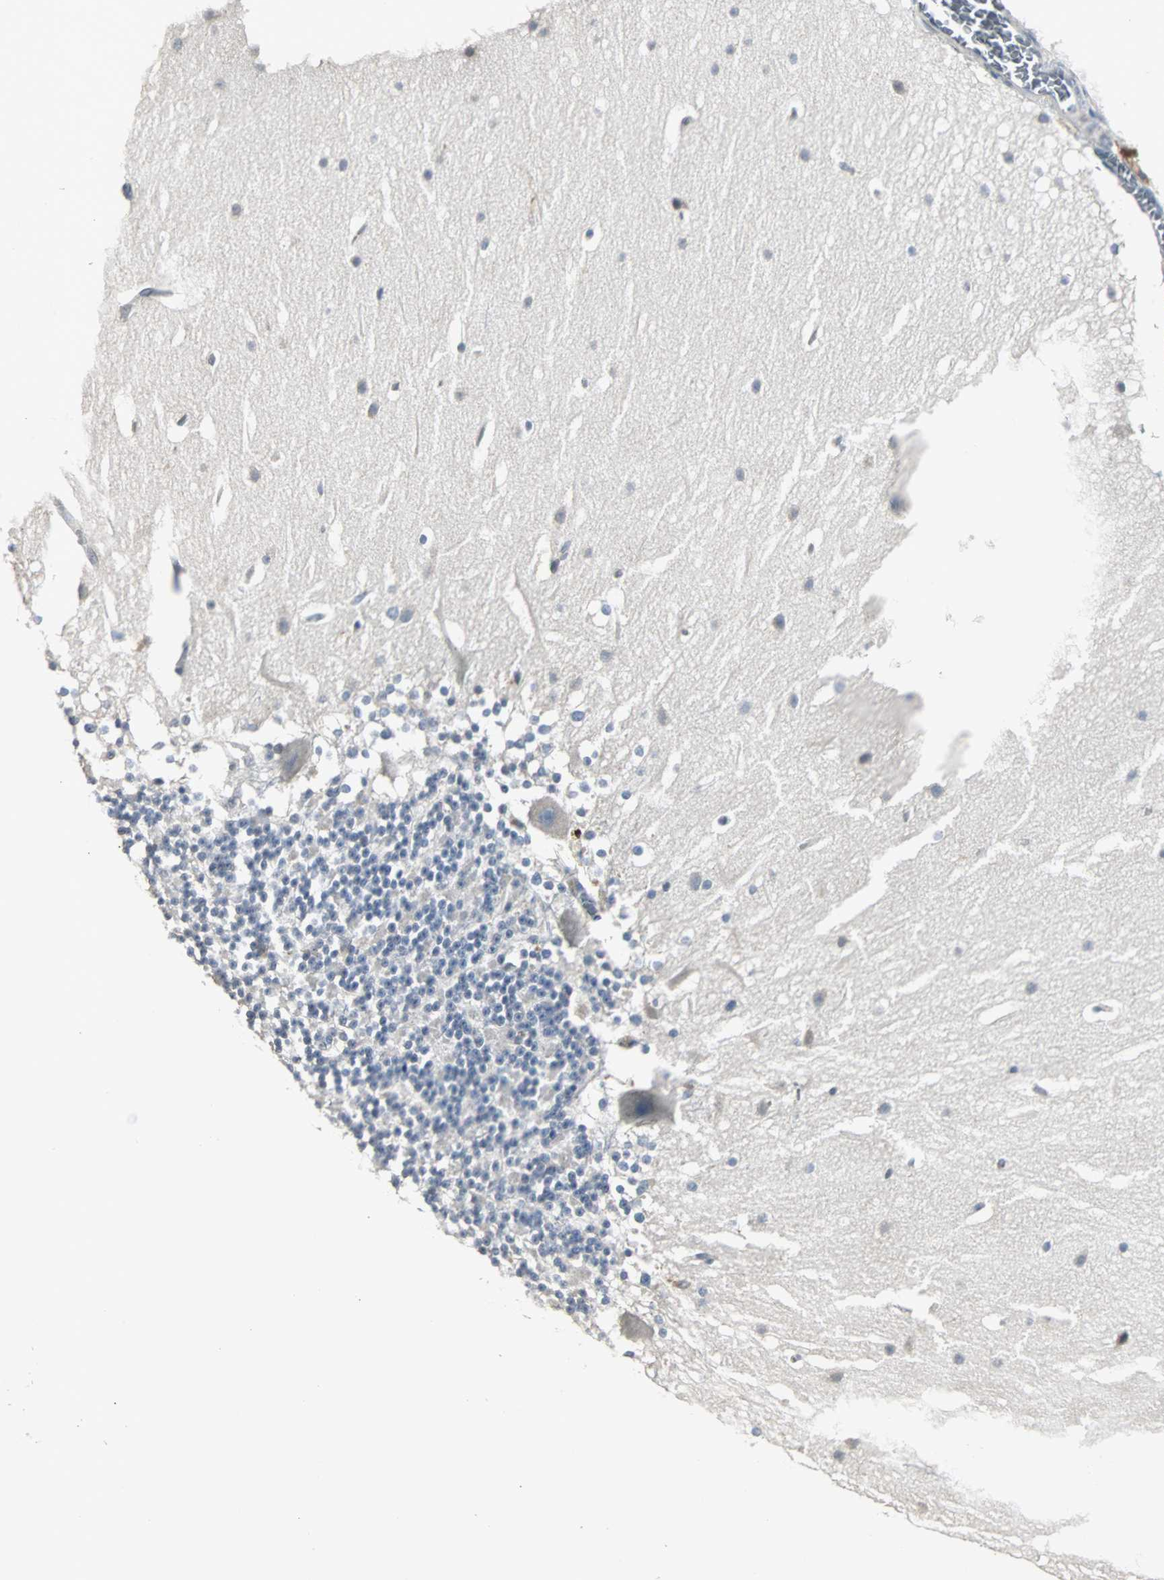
{"staining": {"intensity": "negative", "quantity": "none", "location": "none"}, "tissue": "cerebellum", "cell_type": "Cells in granular layer", "image_type": "normal", "snomed": [{"axis": "morphology", "description": "Normal tissue, NOS"}, {"axis": "topography", "description": "Cerebellum"}], "caption": "This is a image of IHC staining of benign cerebellum, which shows no positivity in cells in granular layer.", "gene": "LRRFIP1", "patient": {"sex": "female", "age": 19}}